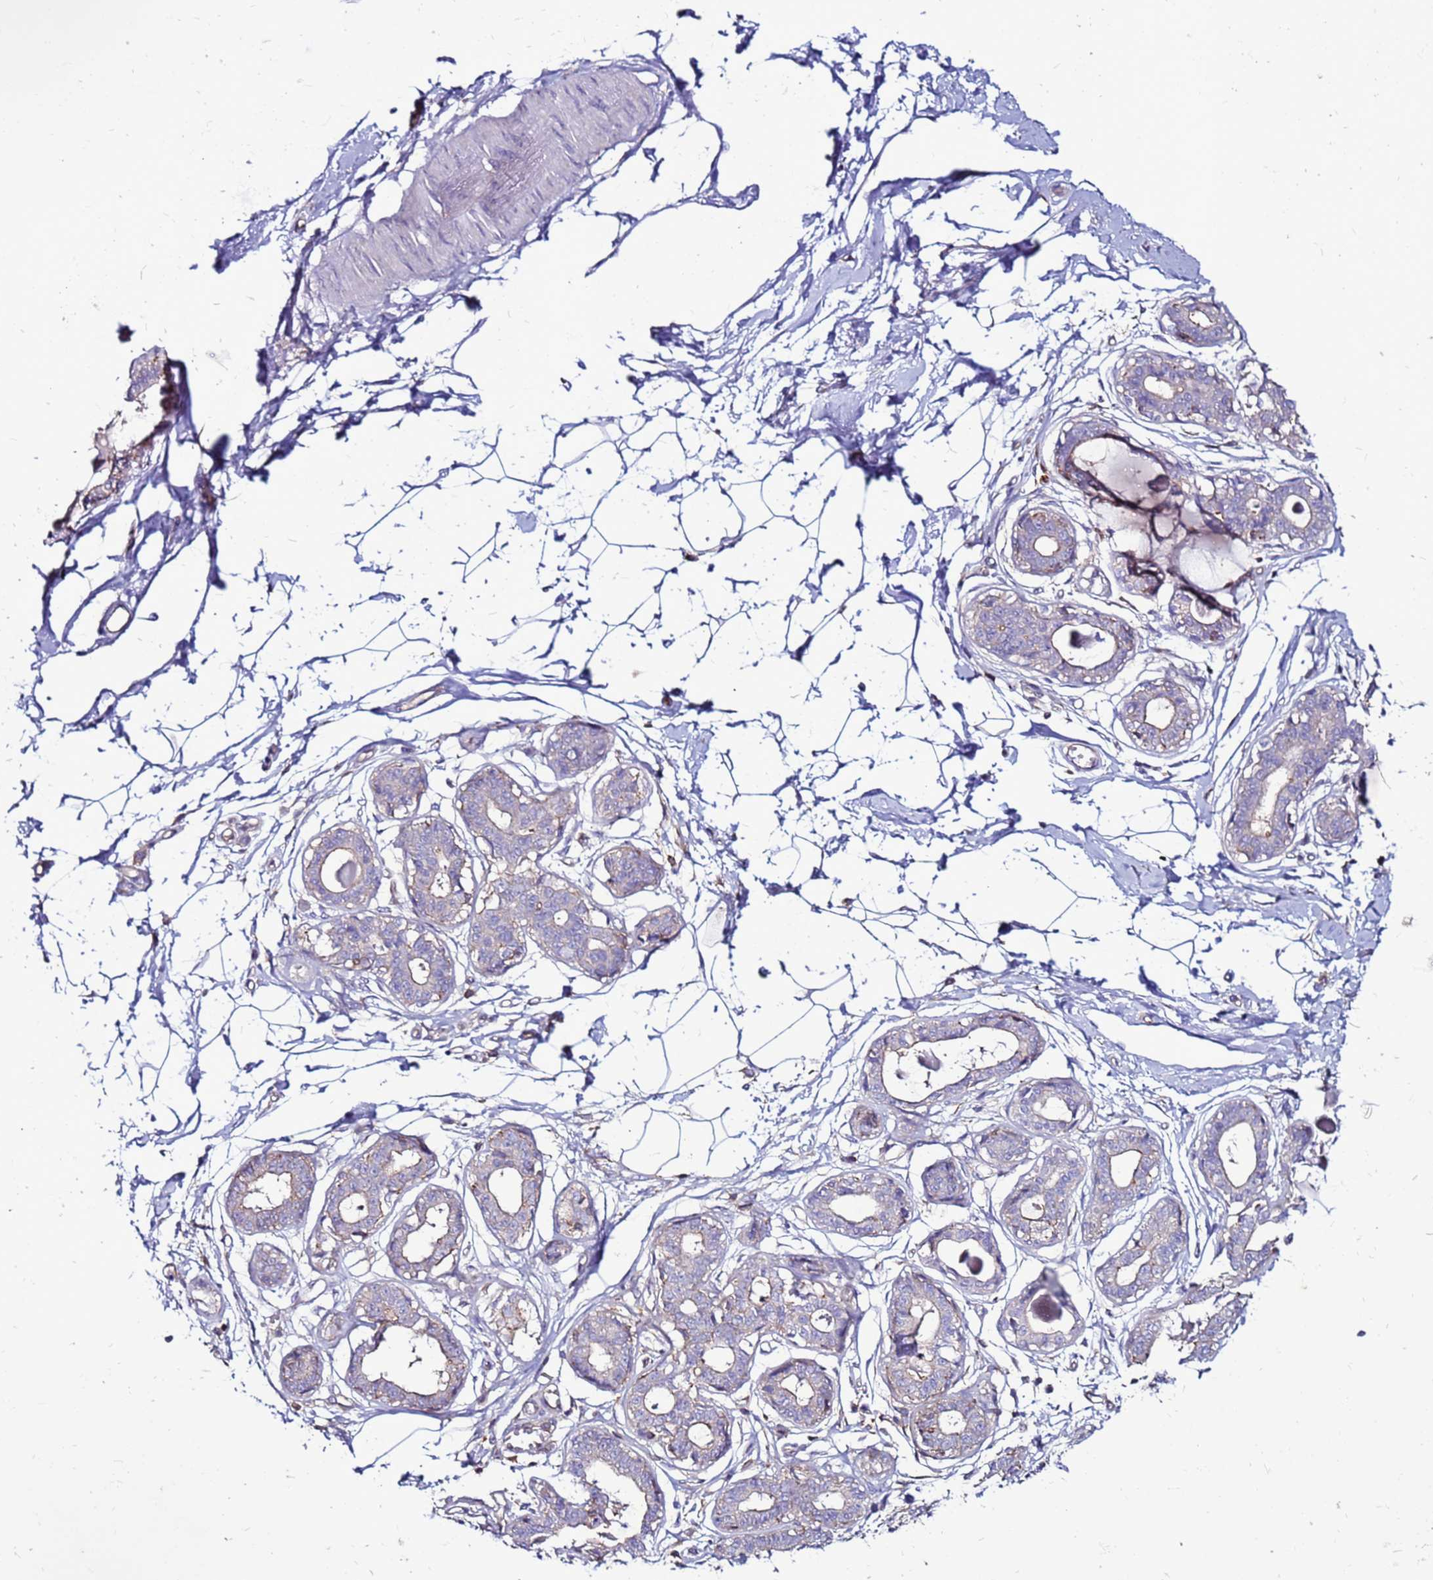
{"staining": {"intensity": "negative", "quantity": "none", "location": "none"}, "tissue": "breast", "cell_type": "Adipocytes", "image_type": "normal", "snomed": [{"axis": "morphology", "description": "Normal tissue, NOS"}, {"axis": "topography", "description": "Breast"}], "caption": "A high-resolution histopathology image shows IHC staining of normal breast, which shows no significant expression in adipocytes. (Stains: DAB IHC with hematoxylin counter stain, Microscopy: brightfield microscopy at high magnification).", "gene": "NRN1L", "patient": {"sex": "female", "age": 45}}